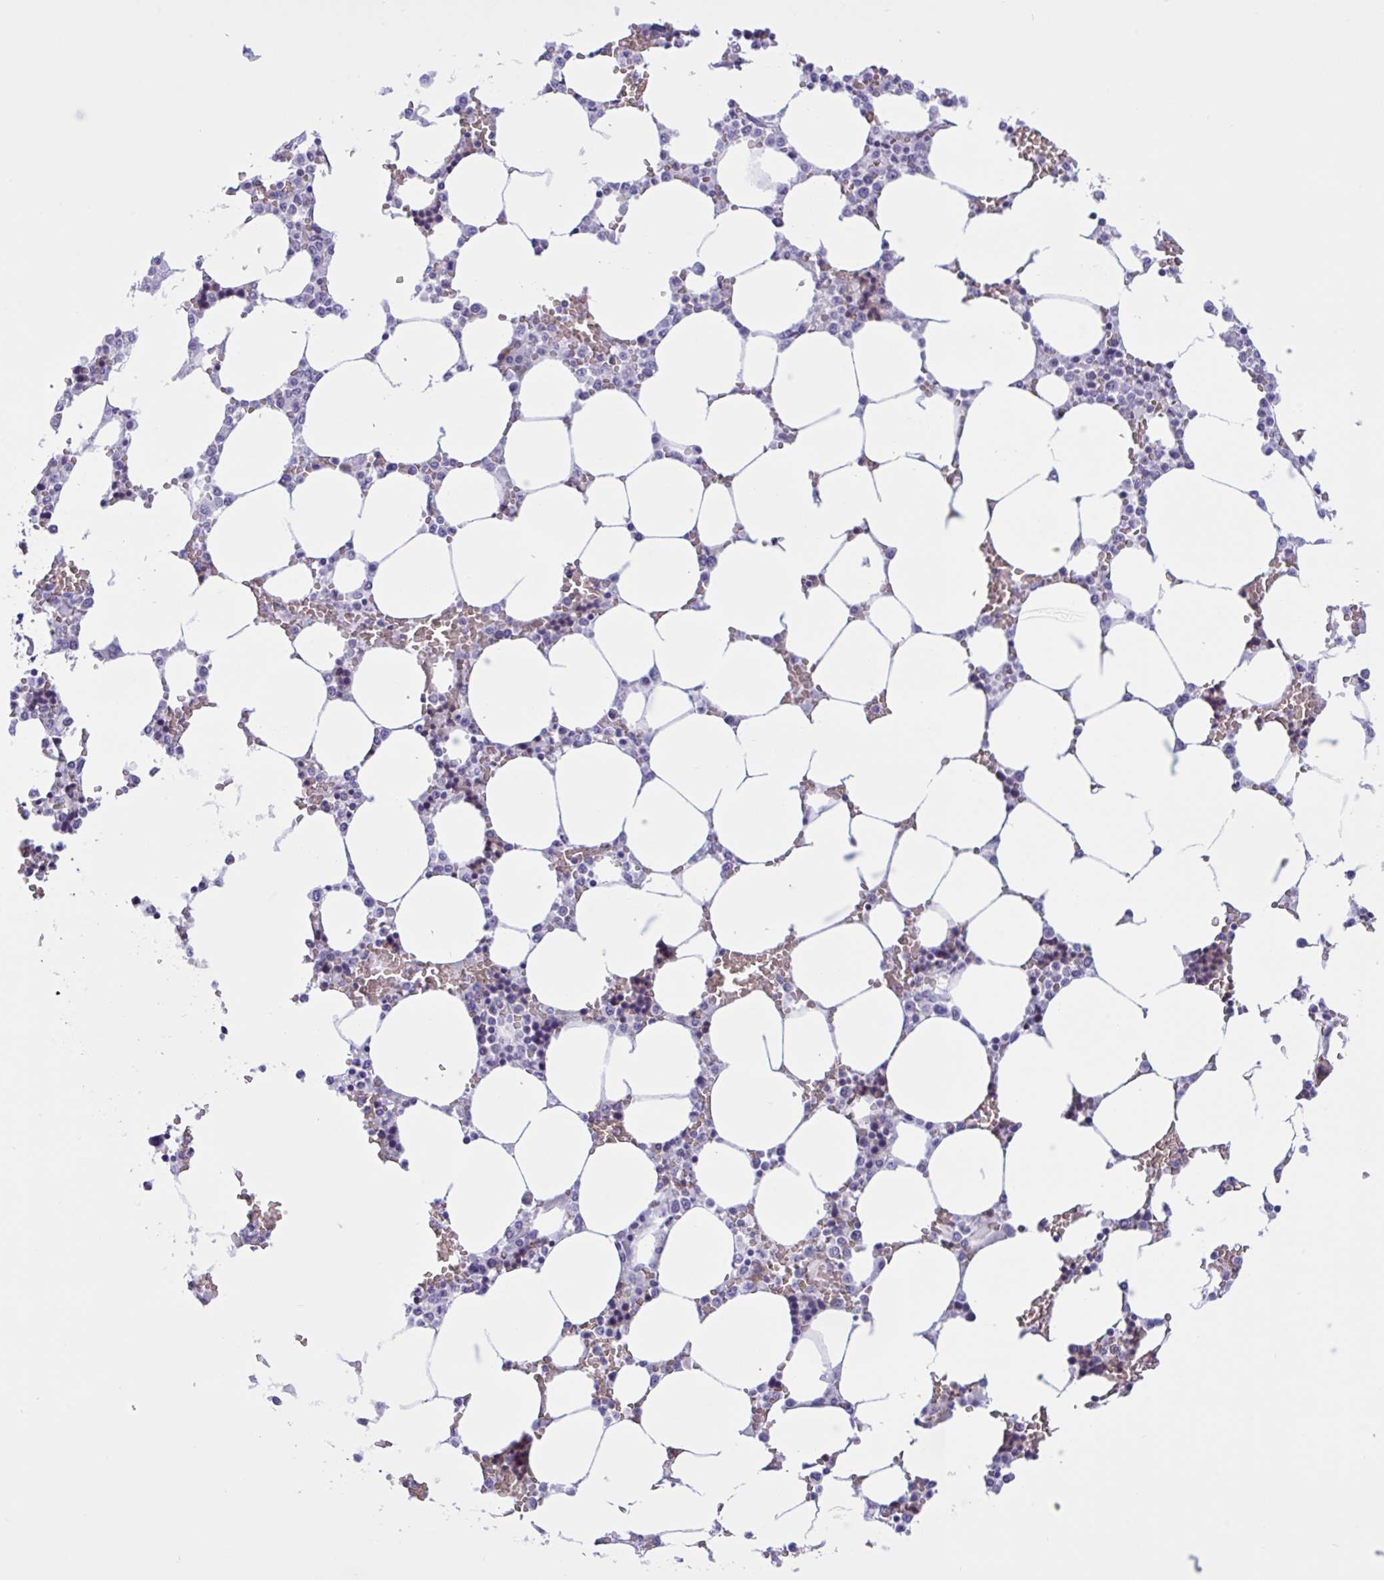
{"staining": {"intensity": "negative", "quantity": "none", "location": "none"}, "tissue": "bone marrow", "cell_type": "Hematopoietic cells", "image_type": "normal", "snomed": [{"axis": "morphology", "description": "Normal tissue, NOS"}, {"axis": "topography", "description": "Bone marrow"}], "caption": "There is no significant expression in hematopoietic cells of bone marrow. (DAB immunohistochemistry visualized using brightfield microscopy, high magnification).", "gene": "SLC2A1", "patient": {"sex": "male", "age": 64}}